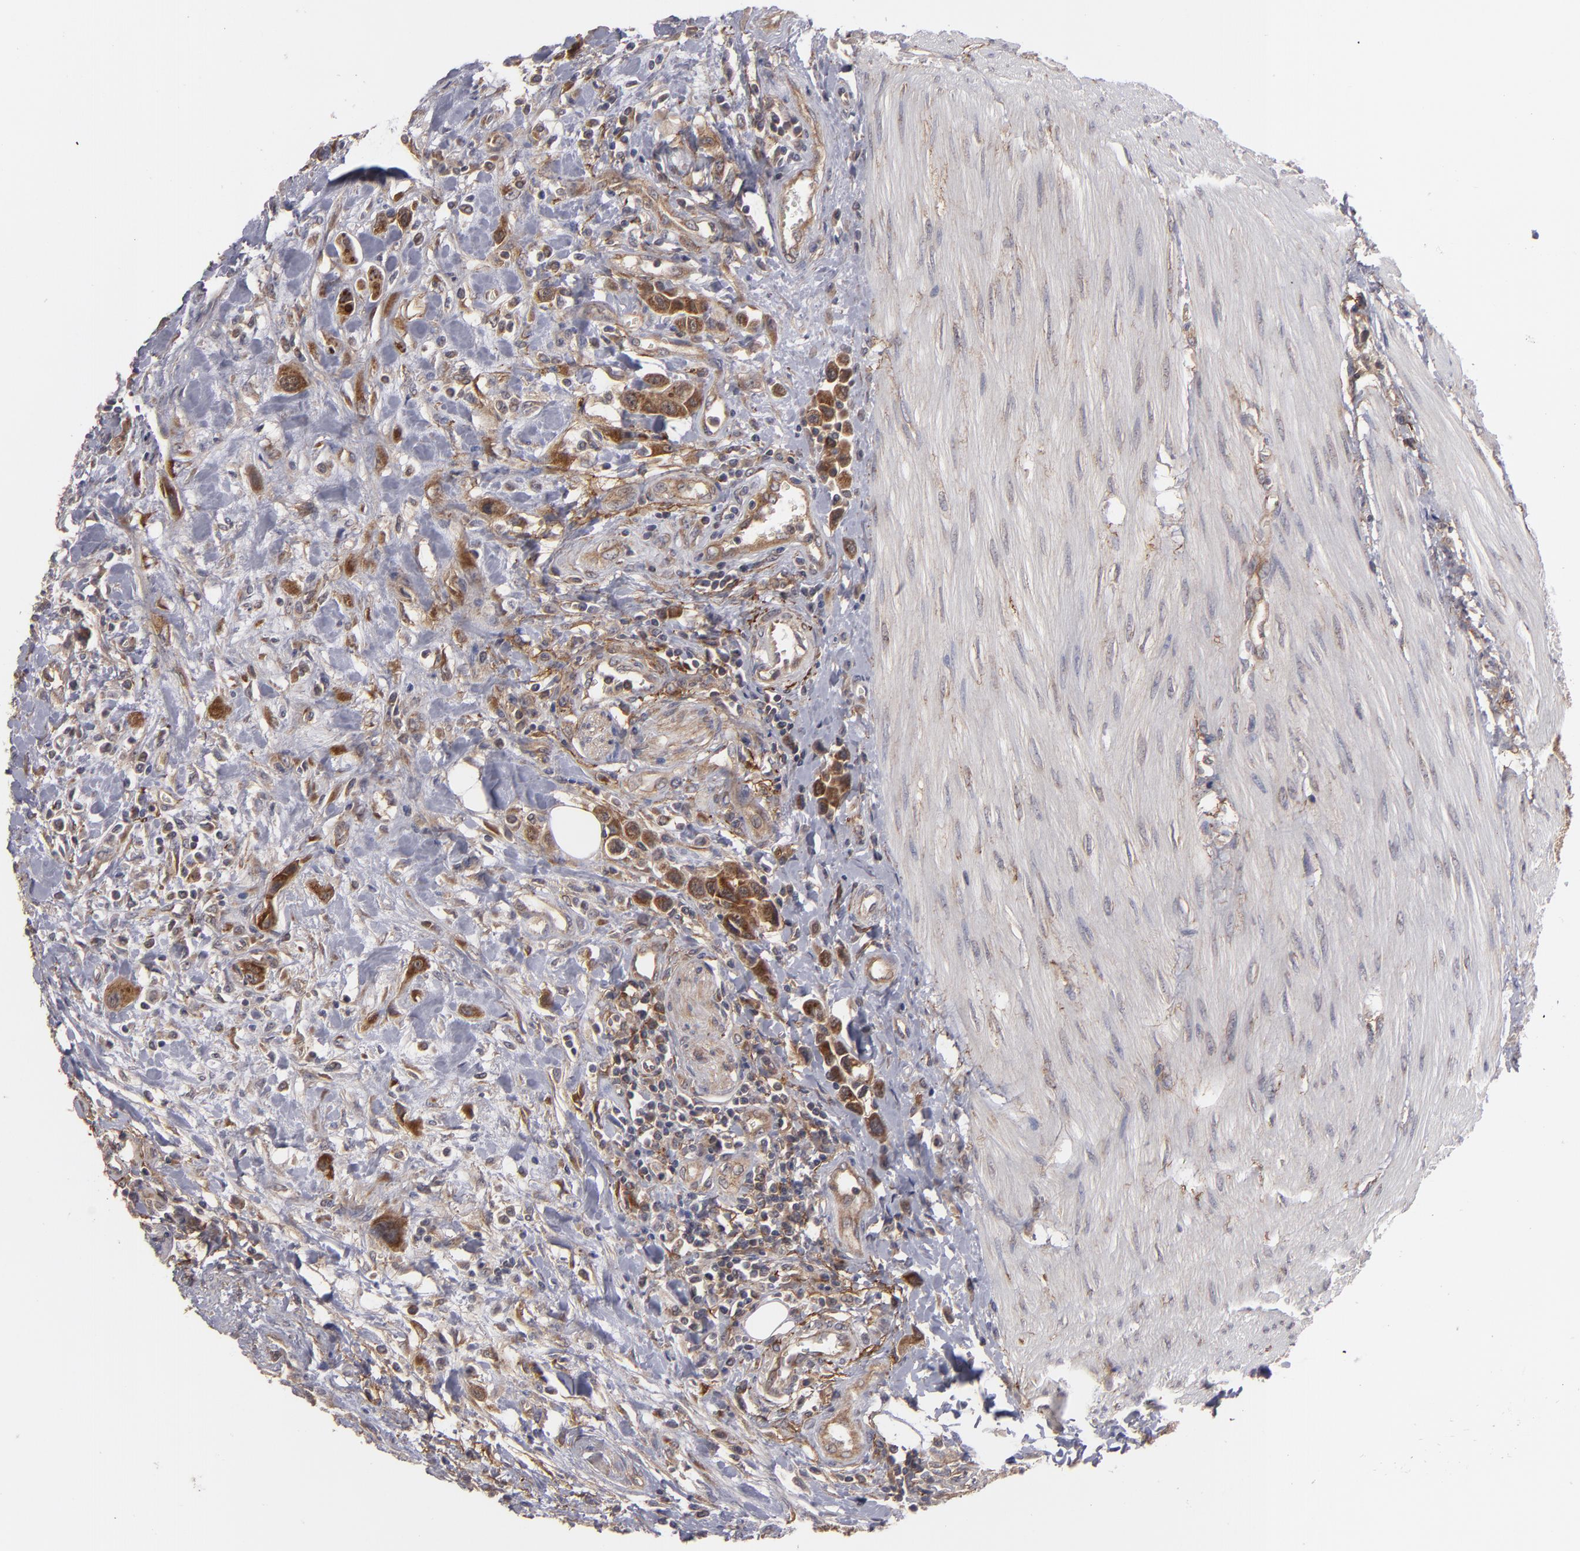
{"staining": {"intensity": "moderate", "quantity": ">75%", "location": "cytoplasmic/membranous"}, "tissue": "urothelial cancer", "cell_type": "Tumor cells", "image_type": "cancer", "snomed": [{"axis": "morphology", "description": "Urothelial carcinoma, High grade"}, {"axis": "topography", "description": "Urinary bladder"}], "caption": "Protein analysis of high-grade urothelial carcinoma tissue reveals moderate cytoplasmic/membranous staining in about >75% of tumor cells. The staining was performed using DAB (3,3'-diaminobenzidine) to visualize the protein expression in brown, while the nuclei were stained in blue with hematoxylin (Magnification: 20x).", "gene": "BMP6", "patient": {"sex": "male", "age": 50}}